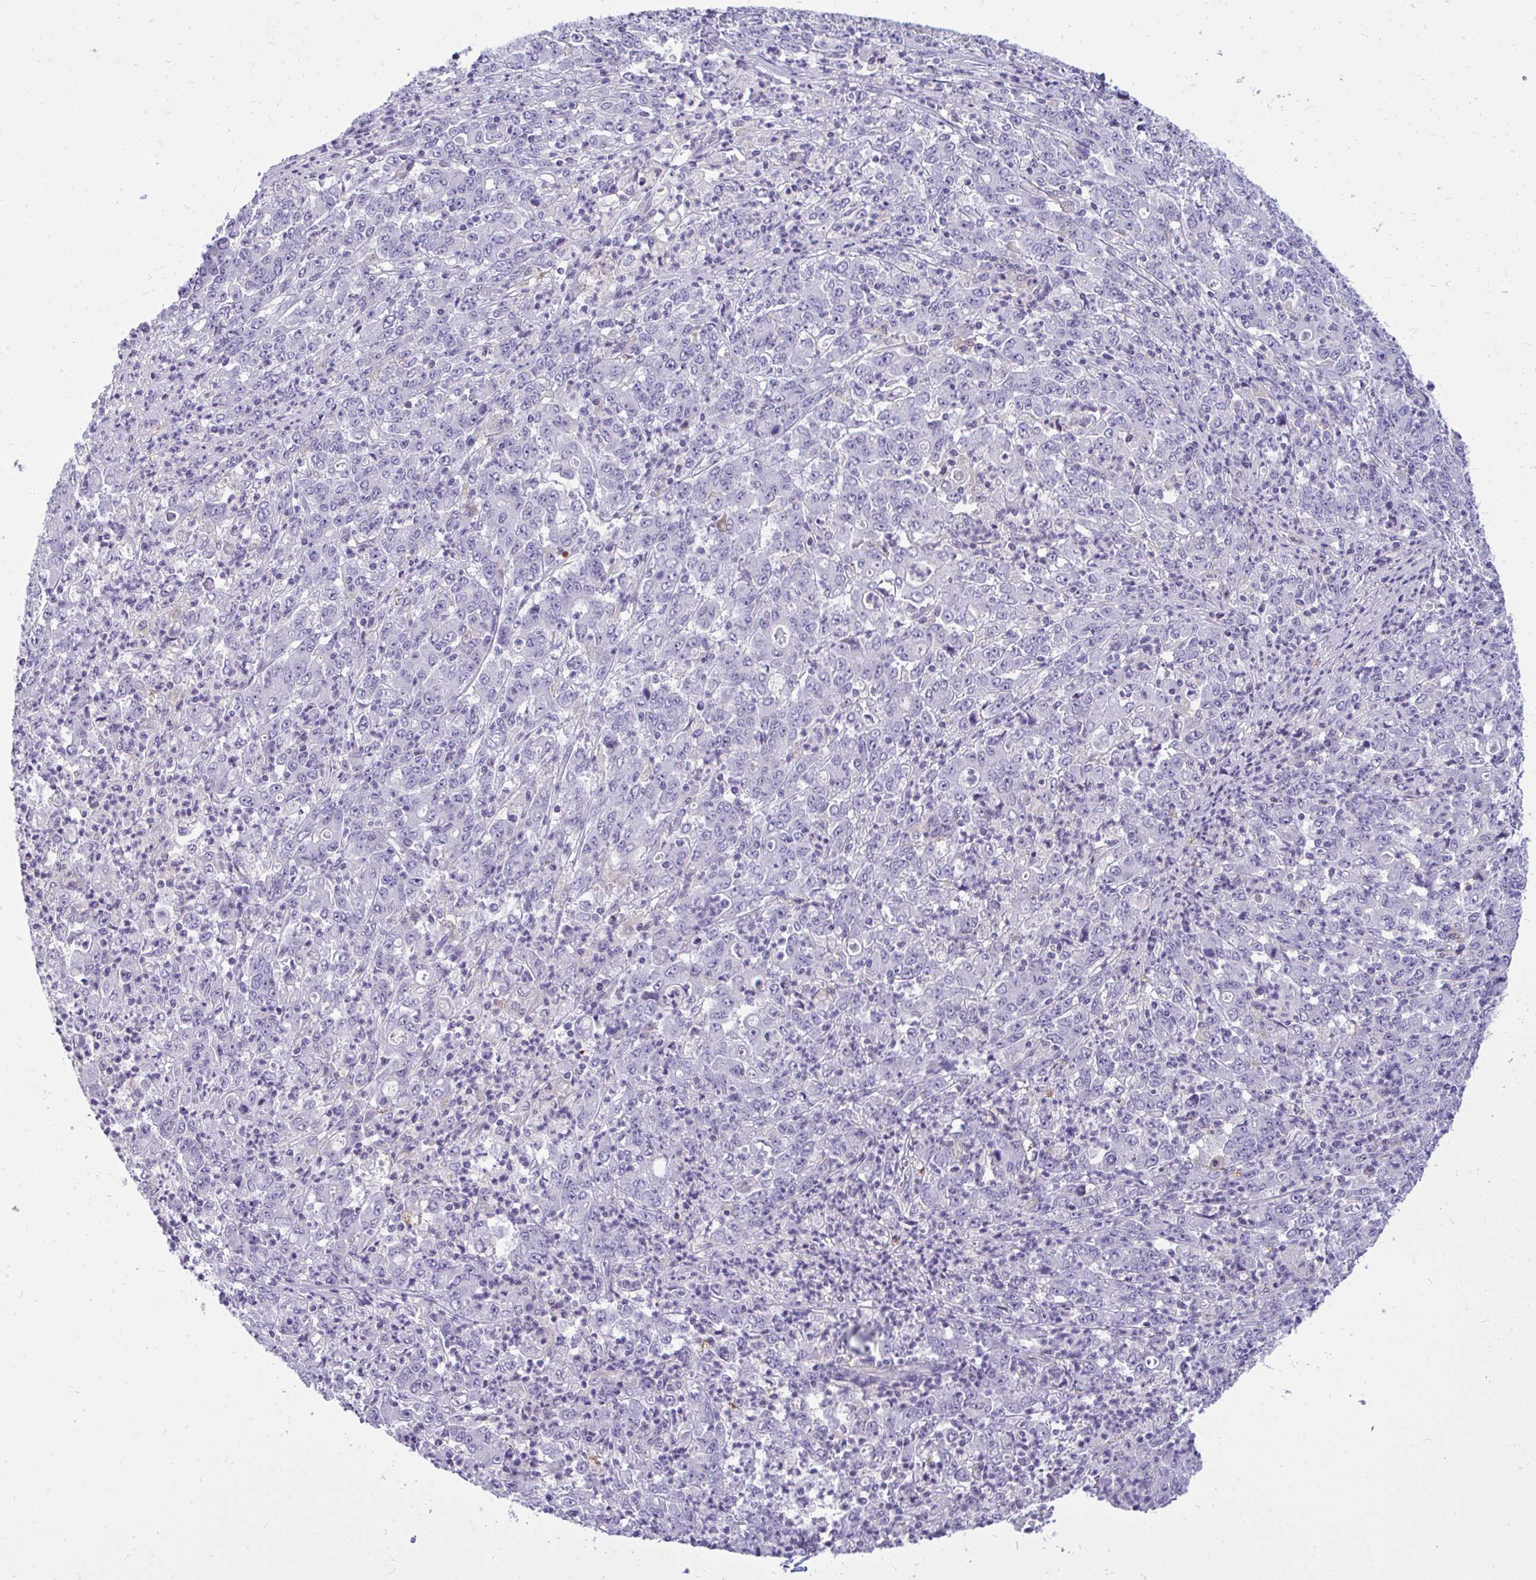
{"staining": {"intensity": "negative", "quantity": "none", "location": "none"}, "tissue": "stomach cancer", "cell_type": "Tumor cells", "image_type": "cancer", "snomed": [{"axis": "morphology", "description": "Adenocarcinoma, NOS"}, {"axis": "topography", "description": "Stomach, lower"}], "caption": "High magnification brightfield microscopy of adenocarcinoma (stomach) stained with DAB (brown) and counterstained with hematoxylin (blue): tumor cells show no significant staining. Brightfield microscopy of IHC stained with DAB (brown) and hematoxylin (blue), captured at high magnification.", "gene": "FABP3", "patient": {"sex": "female", "age": 71}}